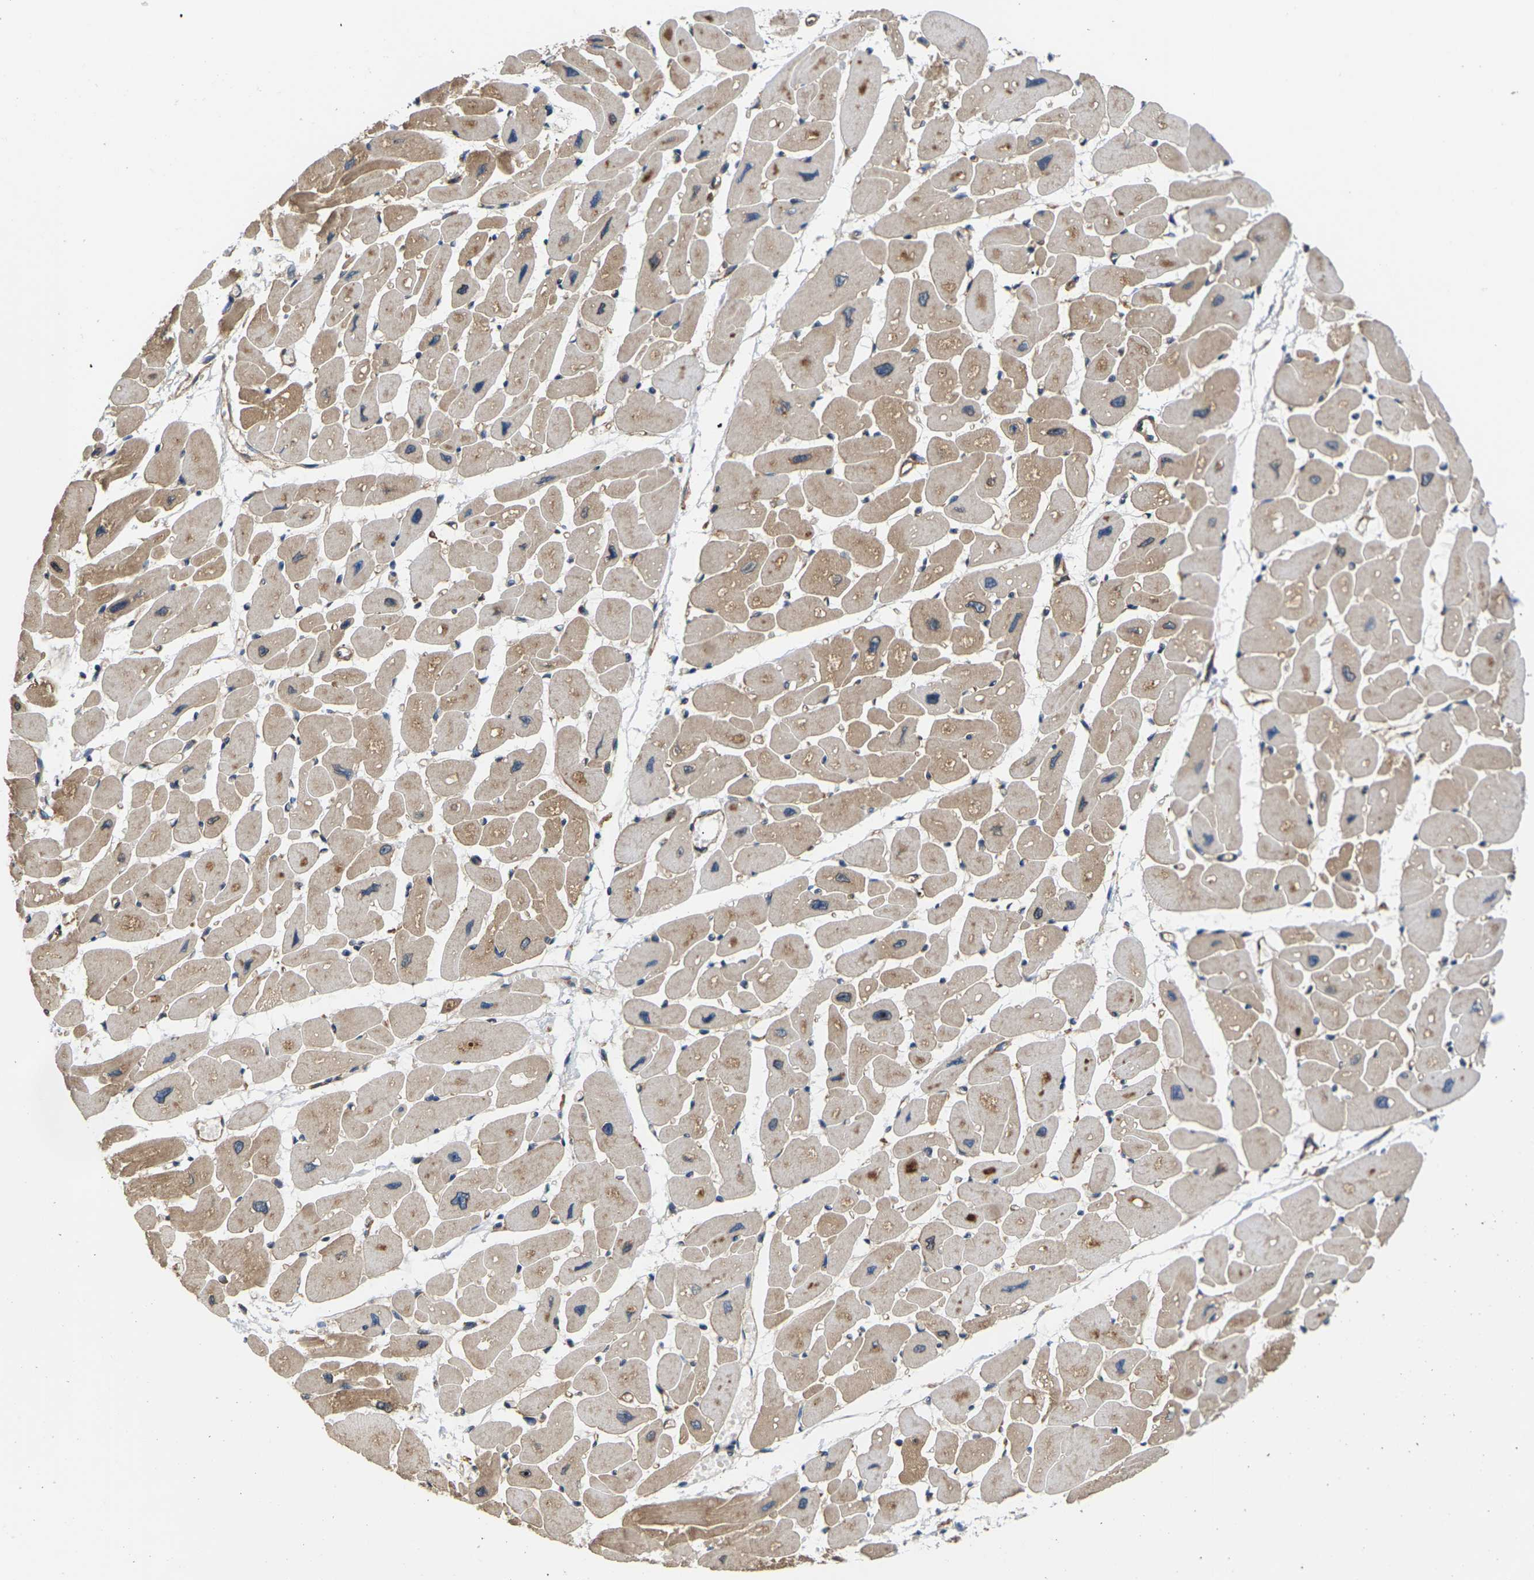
{"staining": {"intensity": "moderate", "quantity": ">75%", "location": "cytoplasmic/membranous"}, "tissue": "heart muscle", "cell_type": "Cardiomyocytes", "image_type": "normal", "snomed": [{"axis": "morphology", "description": "Normal tissue, NOS"}, {"axis": "topography", "description": "Heart"}], "caption": "Immunohistochemistry staining of benign heart muscle, which reveals medium levels of moderate cytoplasmic/membranous staining in about >75% of cardiomyocytes indicating moderate cytoplasmic/membranous protein expression. The staining was performed using DAB (brown) for protein detection and nuclei were counterstained in hematoxylin (blue).", "gene": "NRAS", "patient": {"sex": "female", "age": 54}}